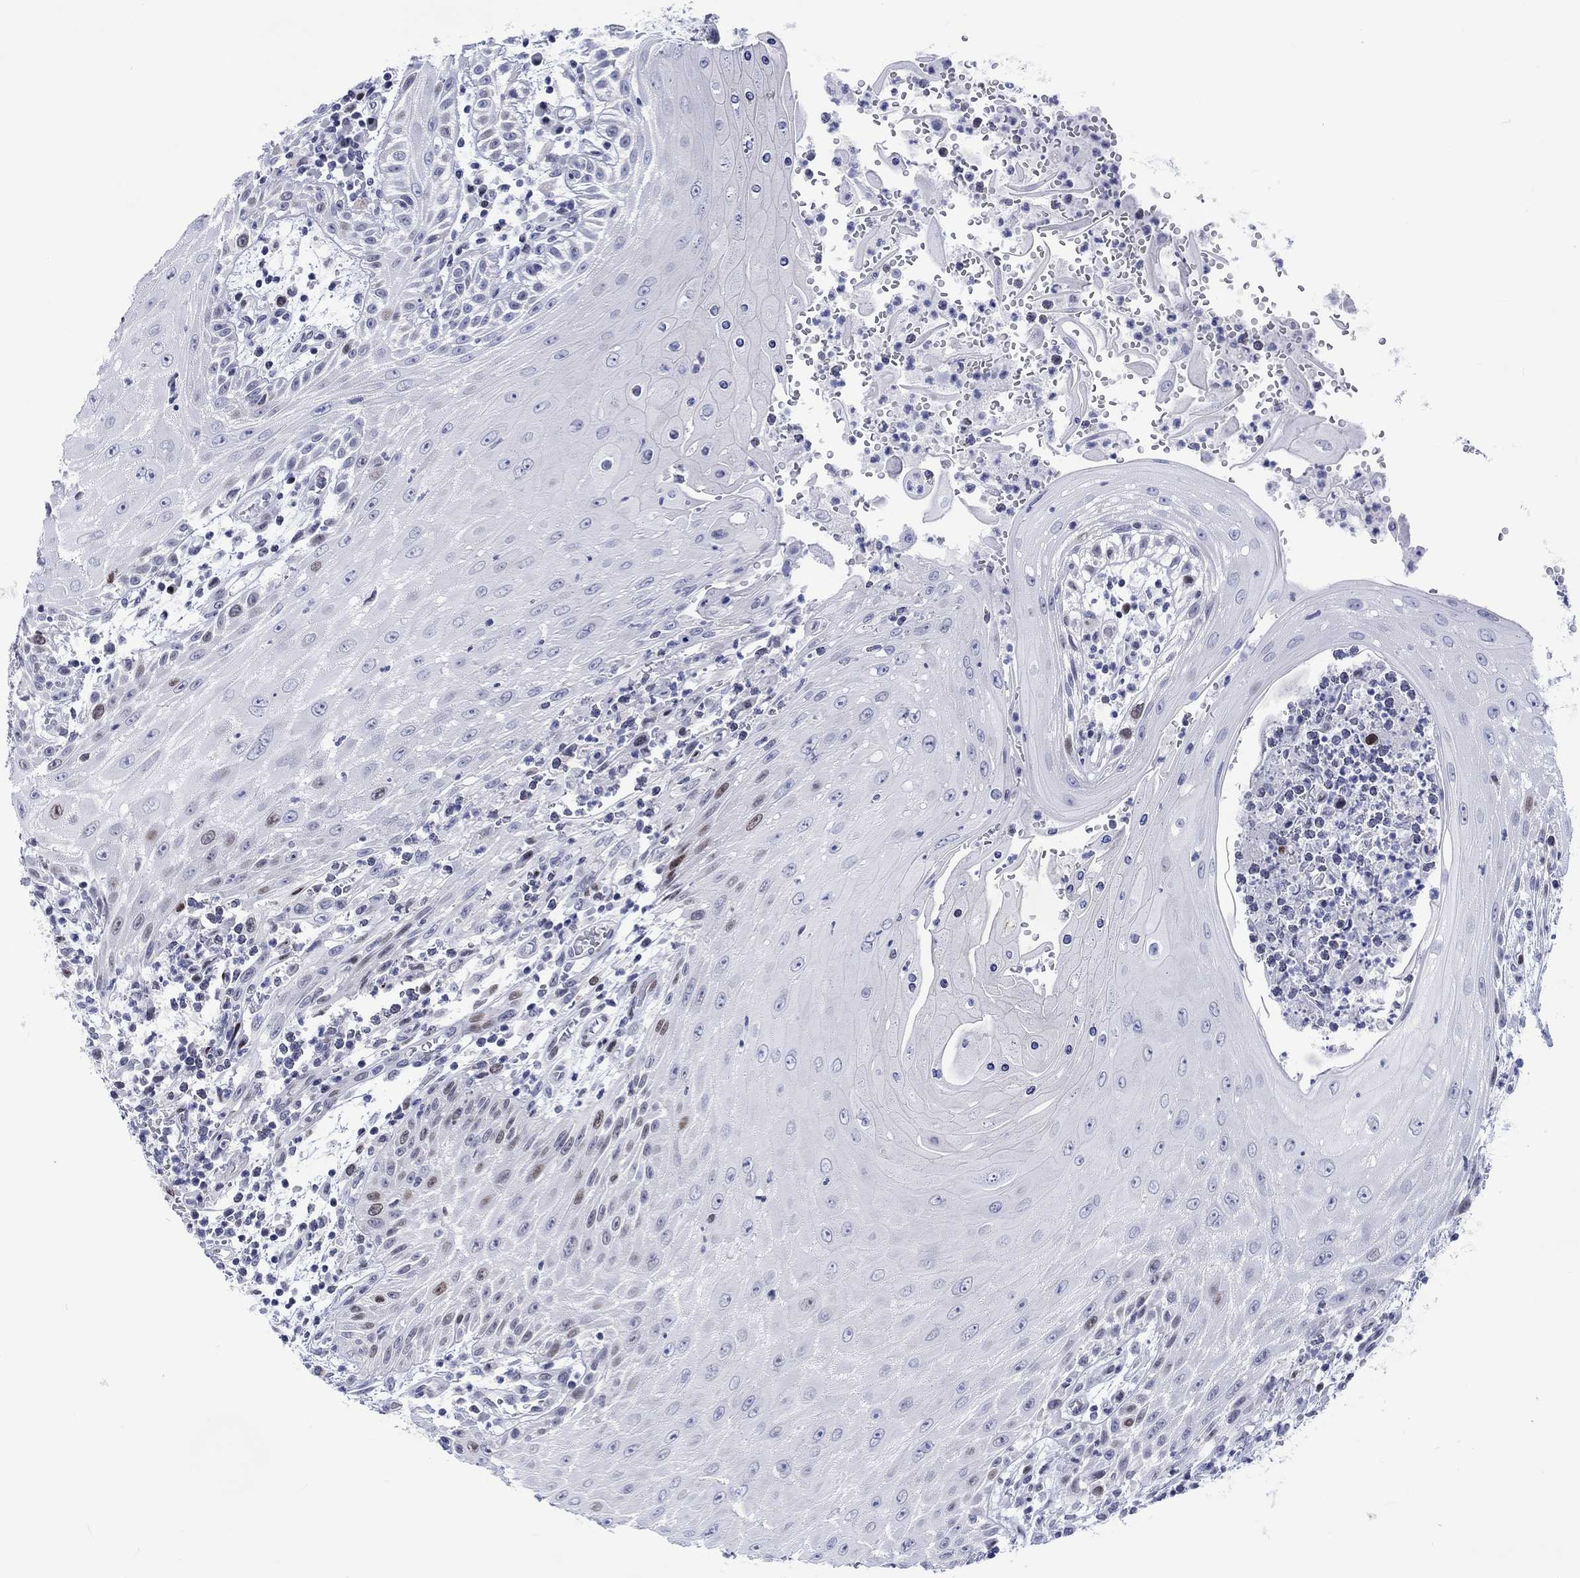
{"staining": {"intensity": "moderate", "quantity": "<25%", "location": "nuclear"}, "tissue": "head and neck cancer", "cell_type": "Tumor cells", "image_type": "cancer", "snomed": [{"axis": "morphology", "description": "Squamous cell carcinoma, NOS"}, {"axis": "topography", "description": "Oral tissue"}, {"axis": "topography", "description": "Head-Neck"}], "caption": "Protein expression analysis of human squamous cell carcinoma (head and neck) reveals moderate nuclear staining in about <25% of tumor cells.", "gene": "CDCA2", "patient": {"sex": "male", "age": 58}}